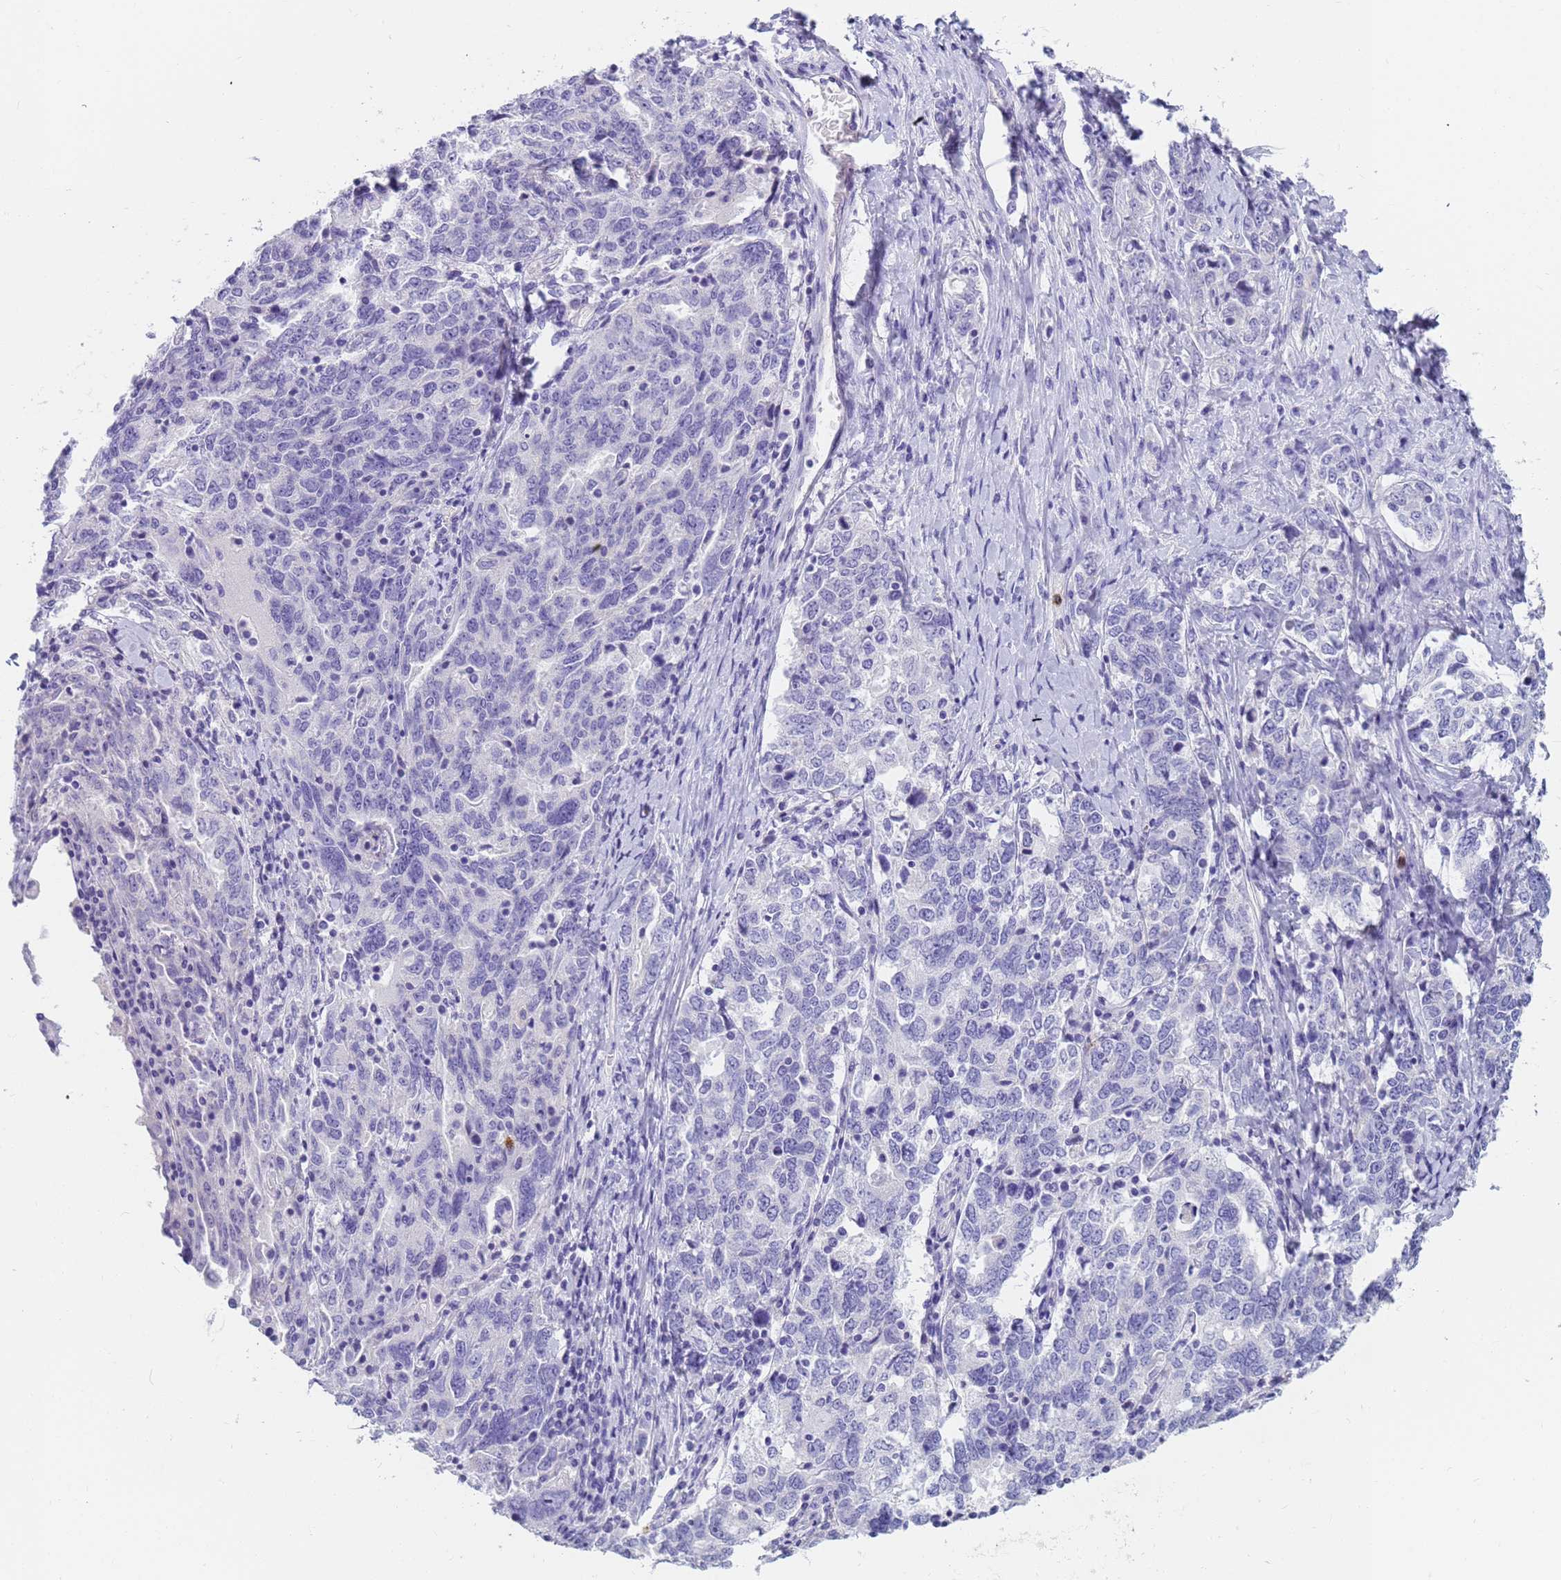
{"staining": {"intensity": "negative", "quantity": "none", "location": "none"}, "tissue": "ovarian cancer", "cell_type": "Tumor cells", "image_type": "cancer", "snomed": [{"axis": "morphology", "description": "Carcinoma, endometroid"}, {"axis": "topography", "description": "Ovary"}], "caption": "There is no significant expression in tumor cells of ovarian cancer.", "gene": "RNASE2", "patient": {"sex": "female", "age": 62}}